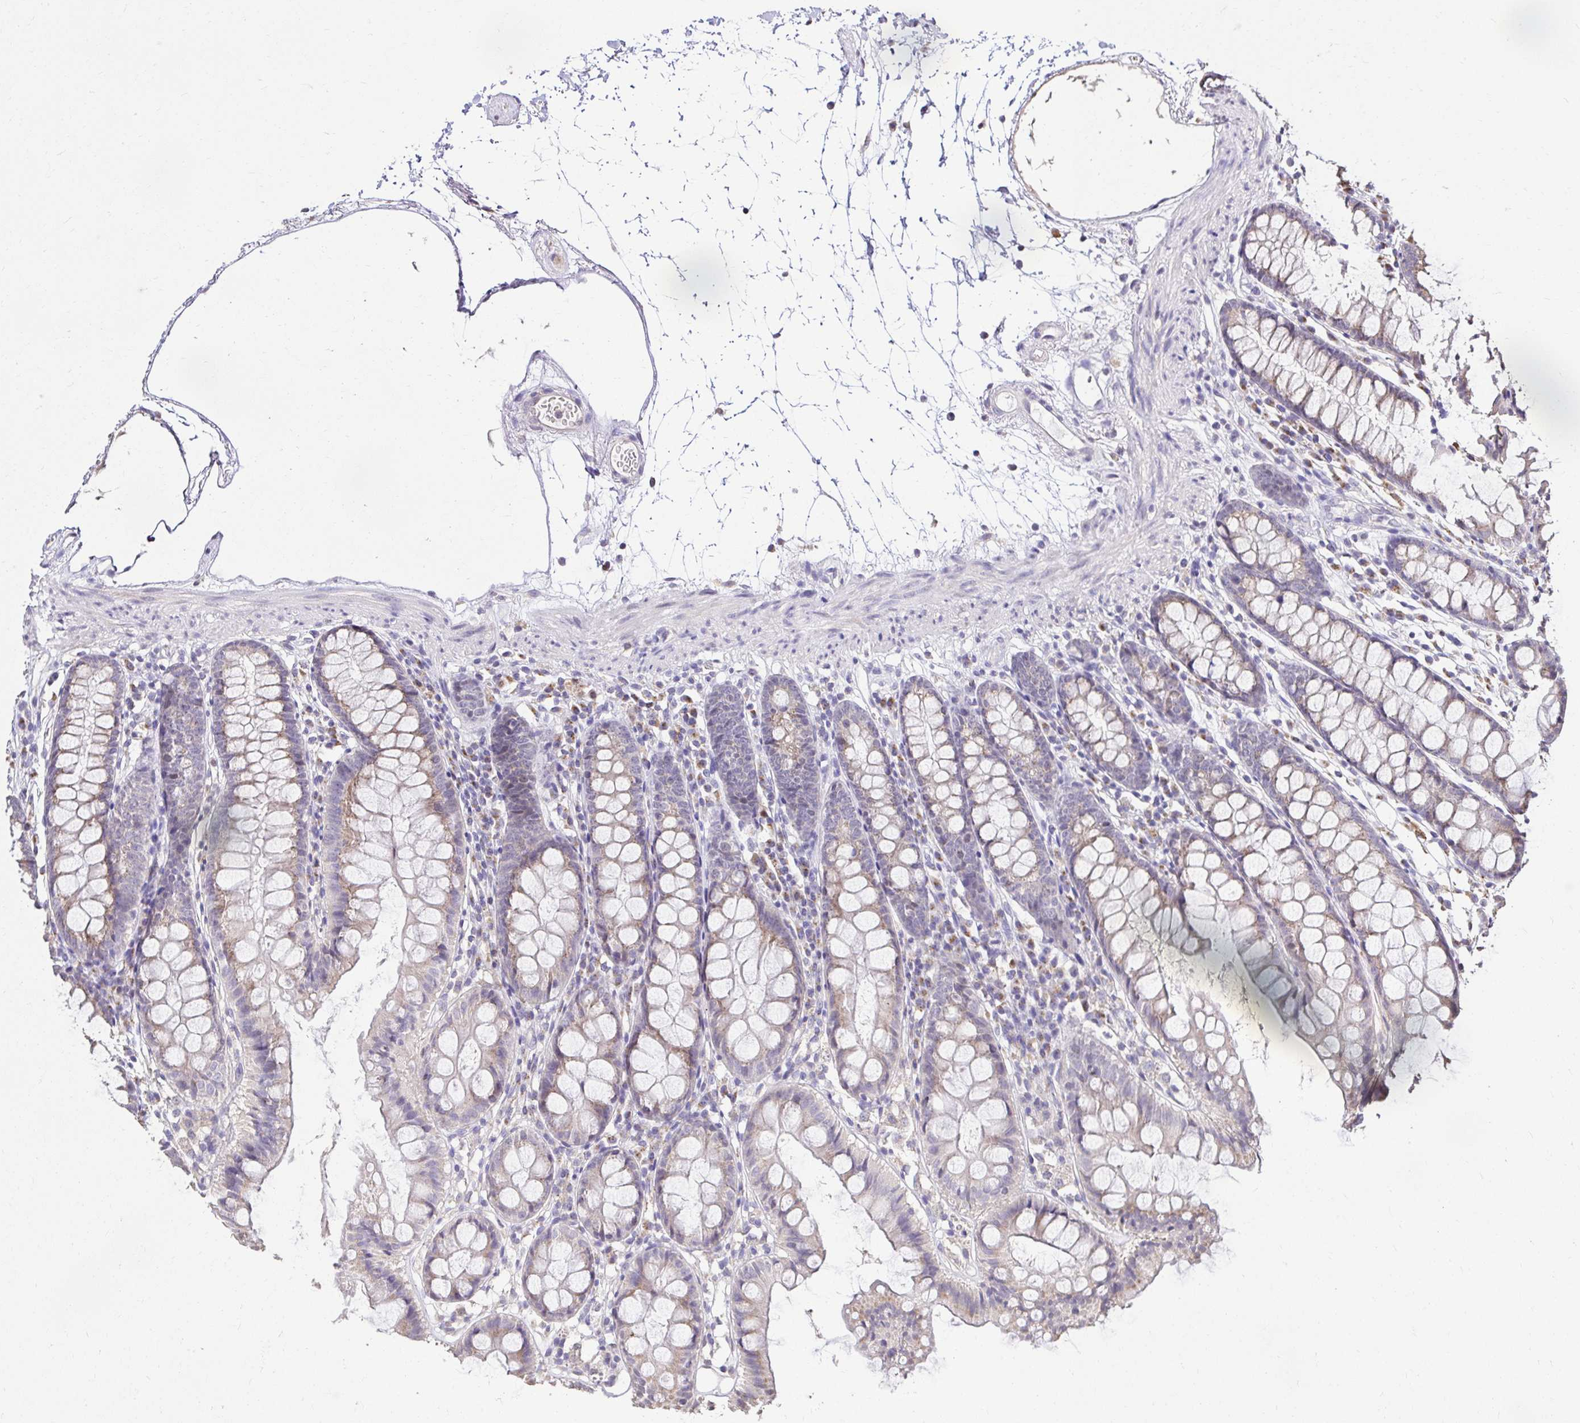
{"staining": {"intensity": "negative", "quantity": "none", "location": "none"}, "tissue": "colon", "cell_type": "Endothelial cells", "image_type": "normal", "snomed": [{"axis": "morphology", "description": "Normal tissue, NOS"}, {"axis": "topography", "description": "Colon"}], "caption": "Endothelial cells are negative for protein expression in unremarkable human colon. The staining was performed using DAB (3,3'-diaminobenzidine) to visualize the protein expression in brown, while the nuclei were stained in blue with hematoxylin (Magnification: 20x).", "gene": "KIAA1210", "patient": {"sex": "female", "age": 84}}